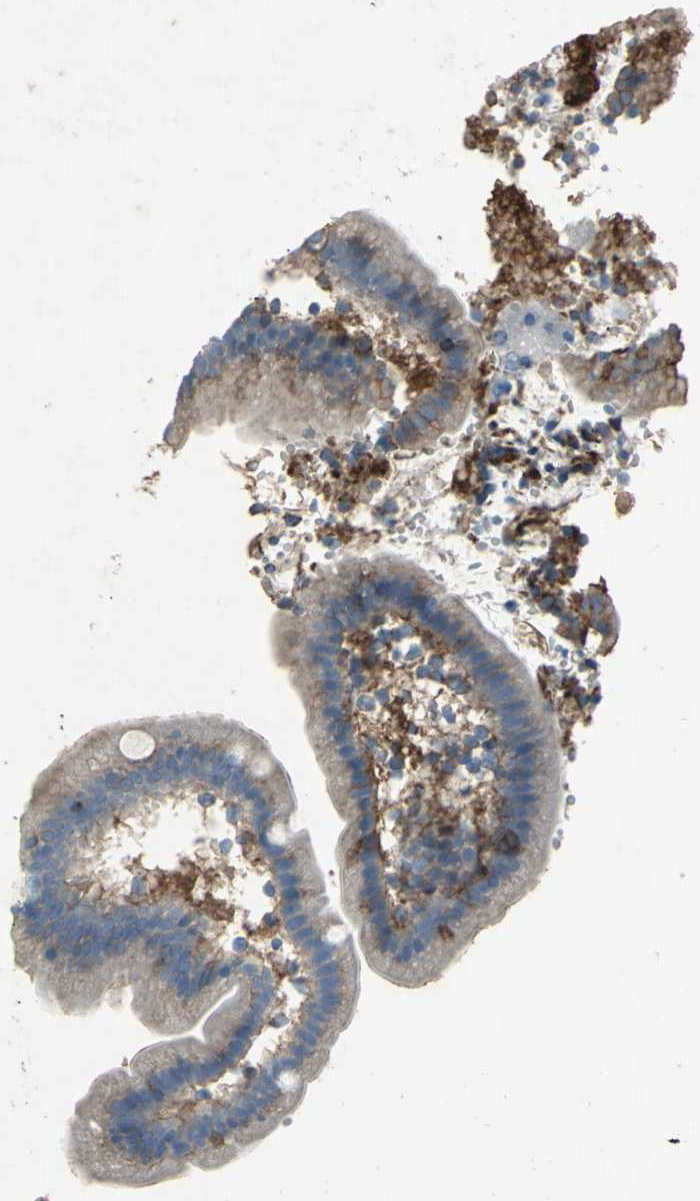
{"staining": {"intensity": "moderate", "quantity": "25%-75%", "location": "cytoplasmic/membranous"}, "tissue": "duodenum", "cell_type": "Glandular cells", "image_type": "normal", "snomed": [{"axis": "morphology", "description": "Normal tissue, NOS"}, {"axis": "topography", "description": "Duodenum"}], "caption": "Moderate cytoplasmic/membranous protein positivity is identified in about 25%-75% of glandular cells in duodenum. Immunohistochemistry stains the protein in brown and the nuclei are stained blue.", "gene": "CCR6", "patient": {"sex": "male", "age": 66}}